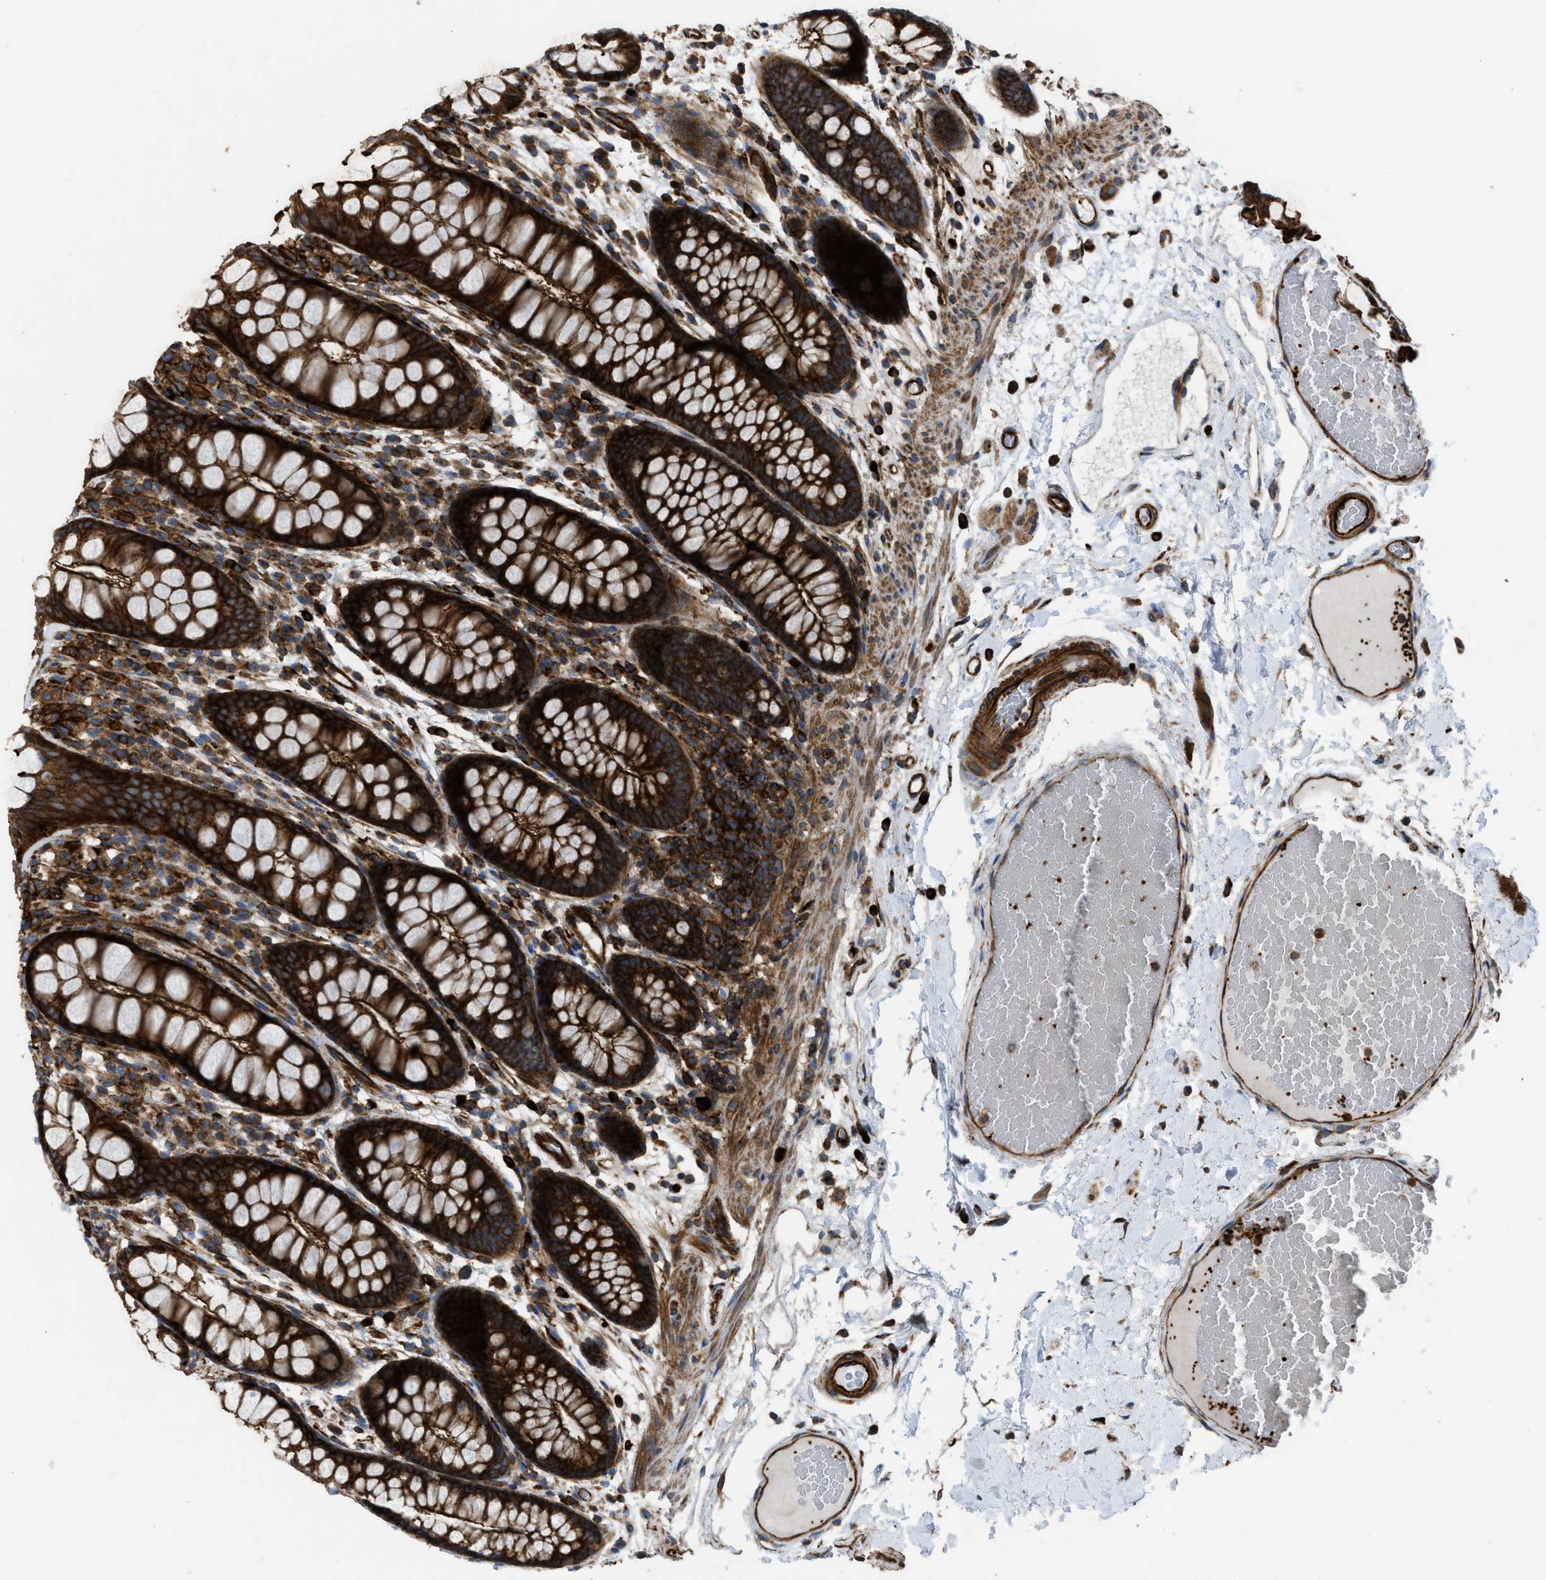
{"staining": {"intensity": "strong", "quantity": ">75%", "location": "cytoplasmic/membranous"}, "tissue": "colon", "cell_type": "Endothelial cells", "image_type": "normal", "snomed": [{"axis": "morphology", "description": "Normal tissue, NOS"}, {"axis": "topography", "description": "Colon"}], "caption": "Strong cytoplasmic/membranous expression is present in approximately >75% of endothelial cells in normal colon. The staining was performed using DAB (3,3'-diaminobenzidine), with brown indicating positive protein expression. Nuclei are stained blue with hematoxylin.", "gene": "EGLN1", "patient": {"sex": "female", "age": 56}}